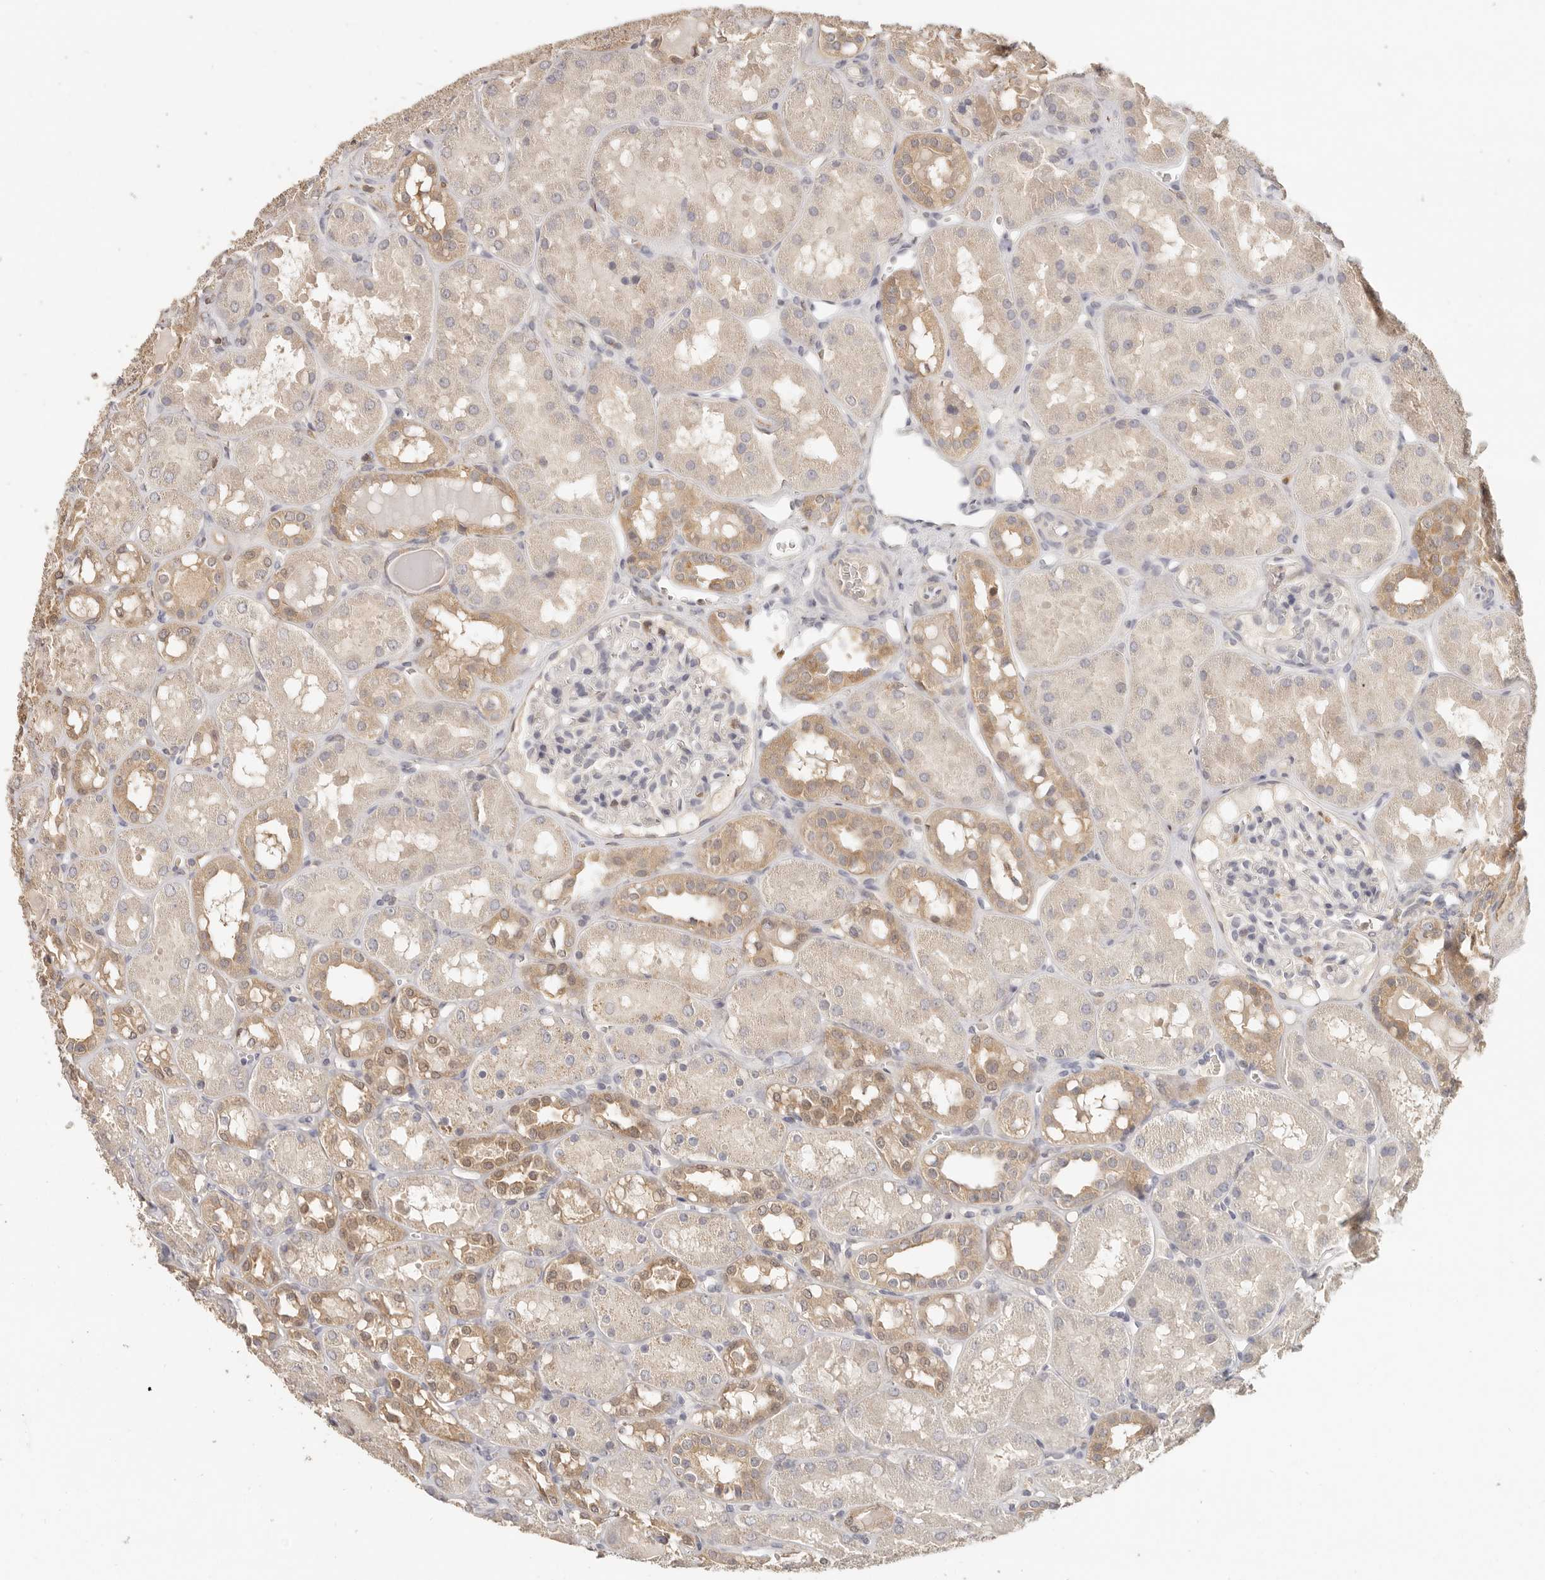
{"staining": {"intensity": "negative", "quantity": "none", "location": "none"}, "tissue": "kidney", "cell_type": "Cells in glomeruli", "image_type": "normal", "snomed": [{"axis": "morphology", "description": "Normal tissue, NOS"}, {"axis": "topography", "description": "Kidney"}], "caption": "This is a micrograph of IHC staining of benign kidney, which shows no expression in cells in glomeruli. (Immunohistochemistry (ihc), brightfield microscopy, high magnification).", "gene": "CSK", "patient": {"sex": "male", "age": 16}}